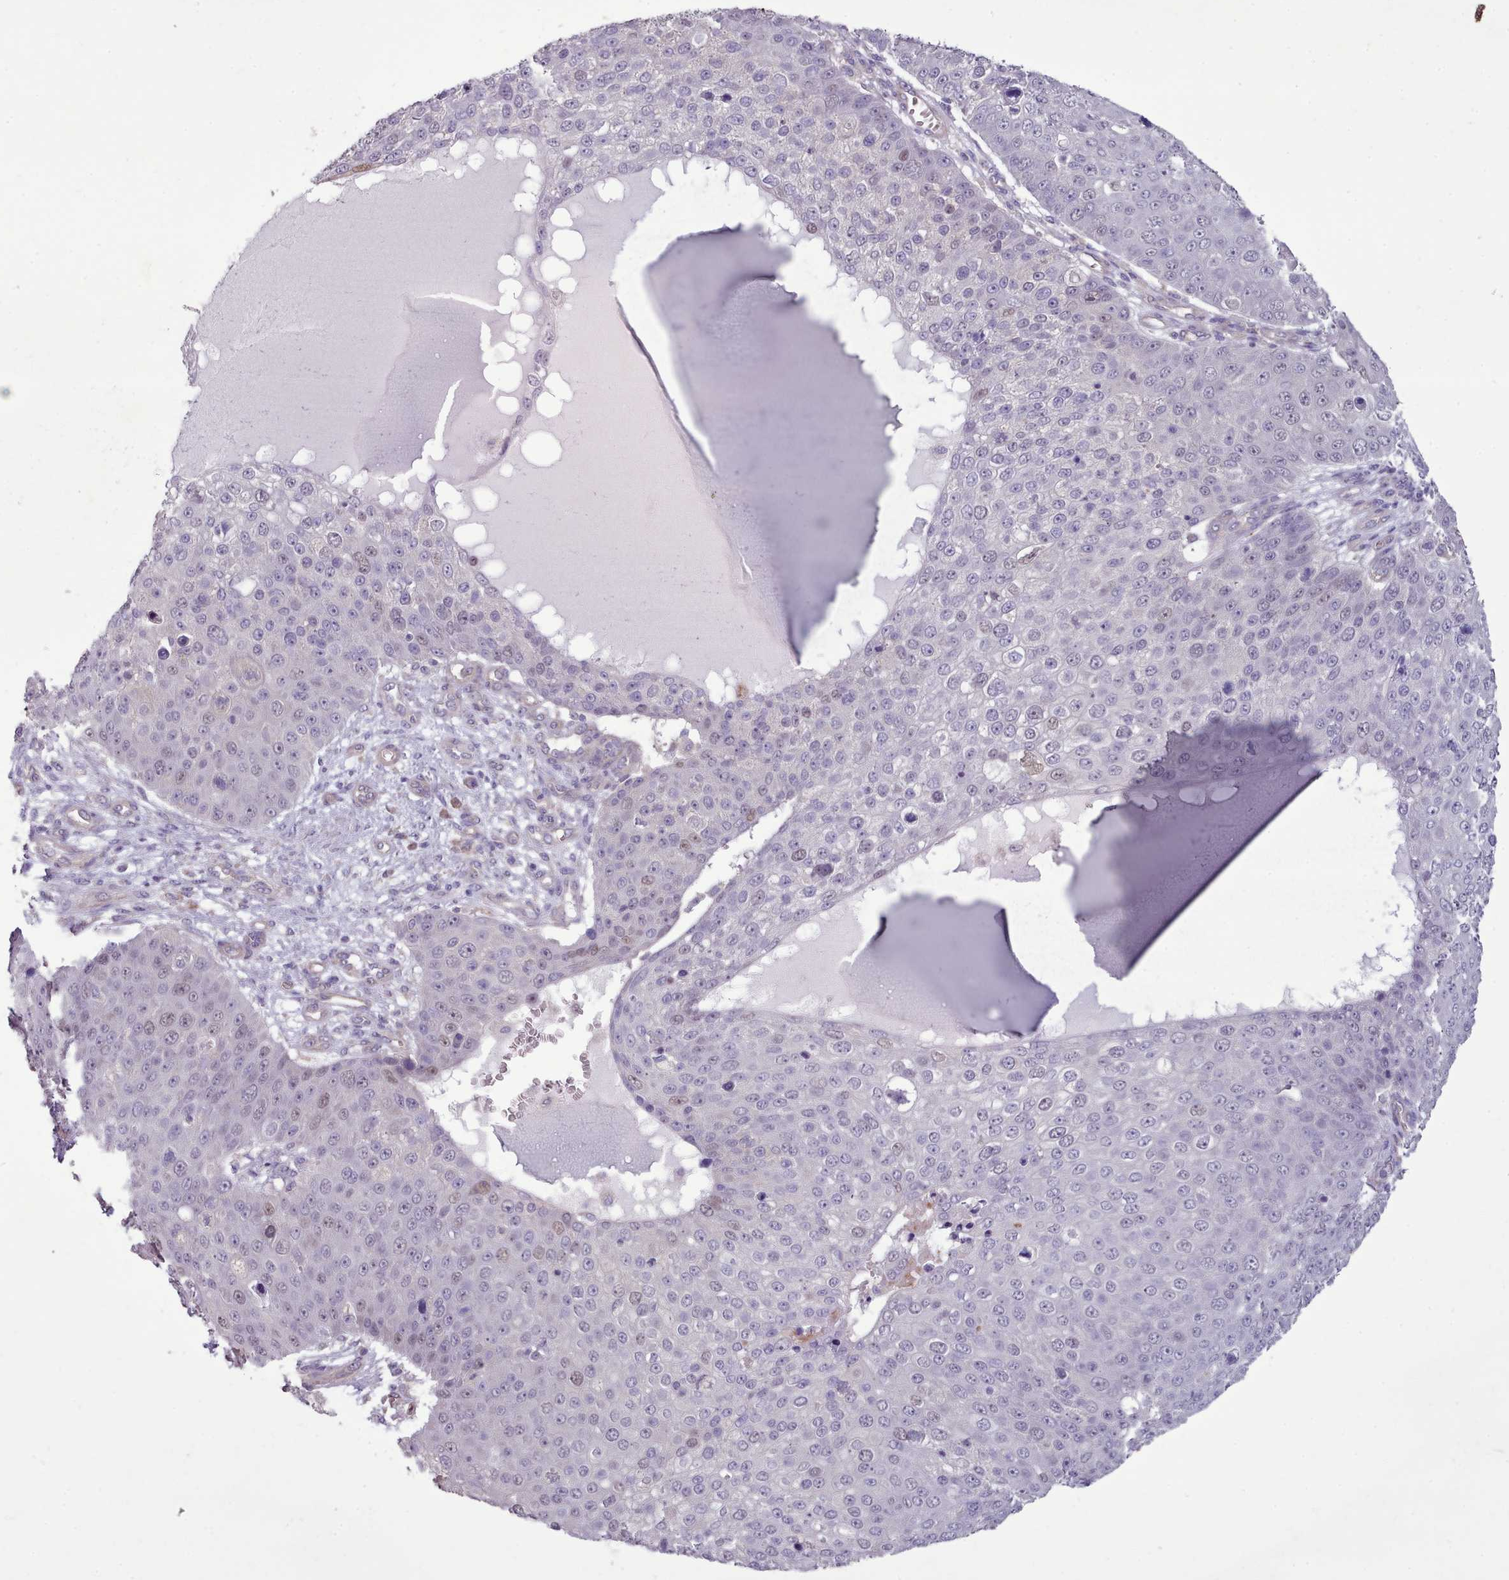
{"staining": {"intensity": "weak", "quantity": "<25%", "location": "nuclear"}, "tissue": "skin cancer", "cell_type": "Tumor cells", "image_type": "cancer", "snomed": [{"axis": "morphology", "description": "Squamous cell carcinoma, NOS"}, {"axis": "topography", "description": "Skin"}], "caption": "The image exhibits no staining of tumor cells in skin squamous cell carcinoma.", "gene": "DPF1", "patient": {"sex": "male", "age": 71}}